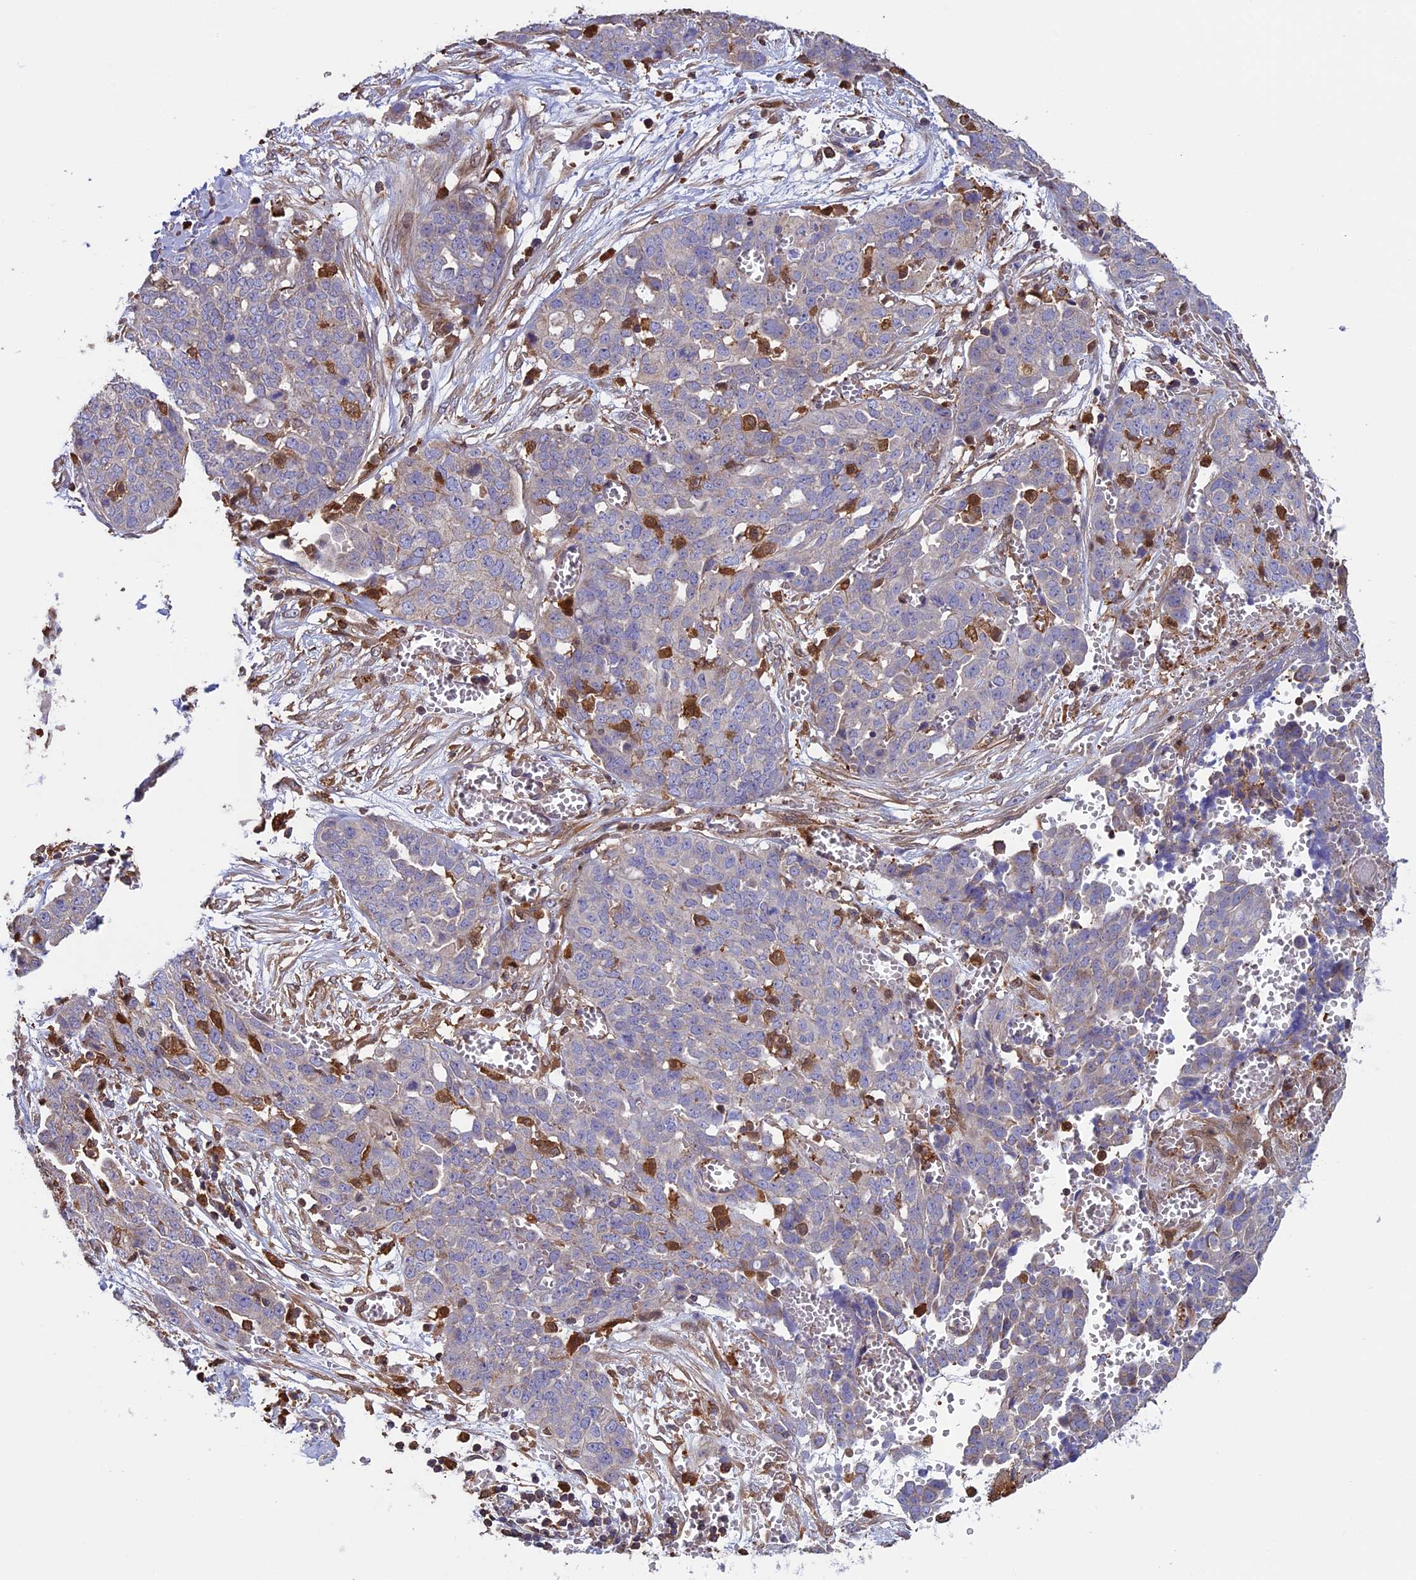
{"staining": {"intensity": "negative", "quantity": "none", "location": "none"}, "tissue": "ovarian cancer", "cell_type": "Tumor cells", "image_type": "cancer", "snomed": [{"axis": "morphology", "description": "Cystadenocarcinoma, serous, NOS"}, {"axis": "topography", "description": "Soft tissue"}, {"axis": "topography", "description": "Ovary"}], "caption": "High power microscopy image of an immunohistochemistry photomicrograph of ovarian serous cystadenocarcinoma, revealing no significant staining in tumor cells. Brightfield microscopy of immunohistochemistry (IHC) stained with DAB (3,3'-diaminobenzidine) (brown) and hematoxylin (blue), captured at high magnification.", "gene": "ARHGAP18", "patient": {"sex": "female", "age": 57}}